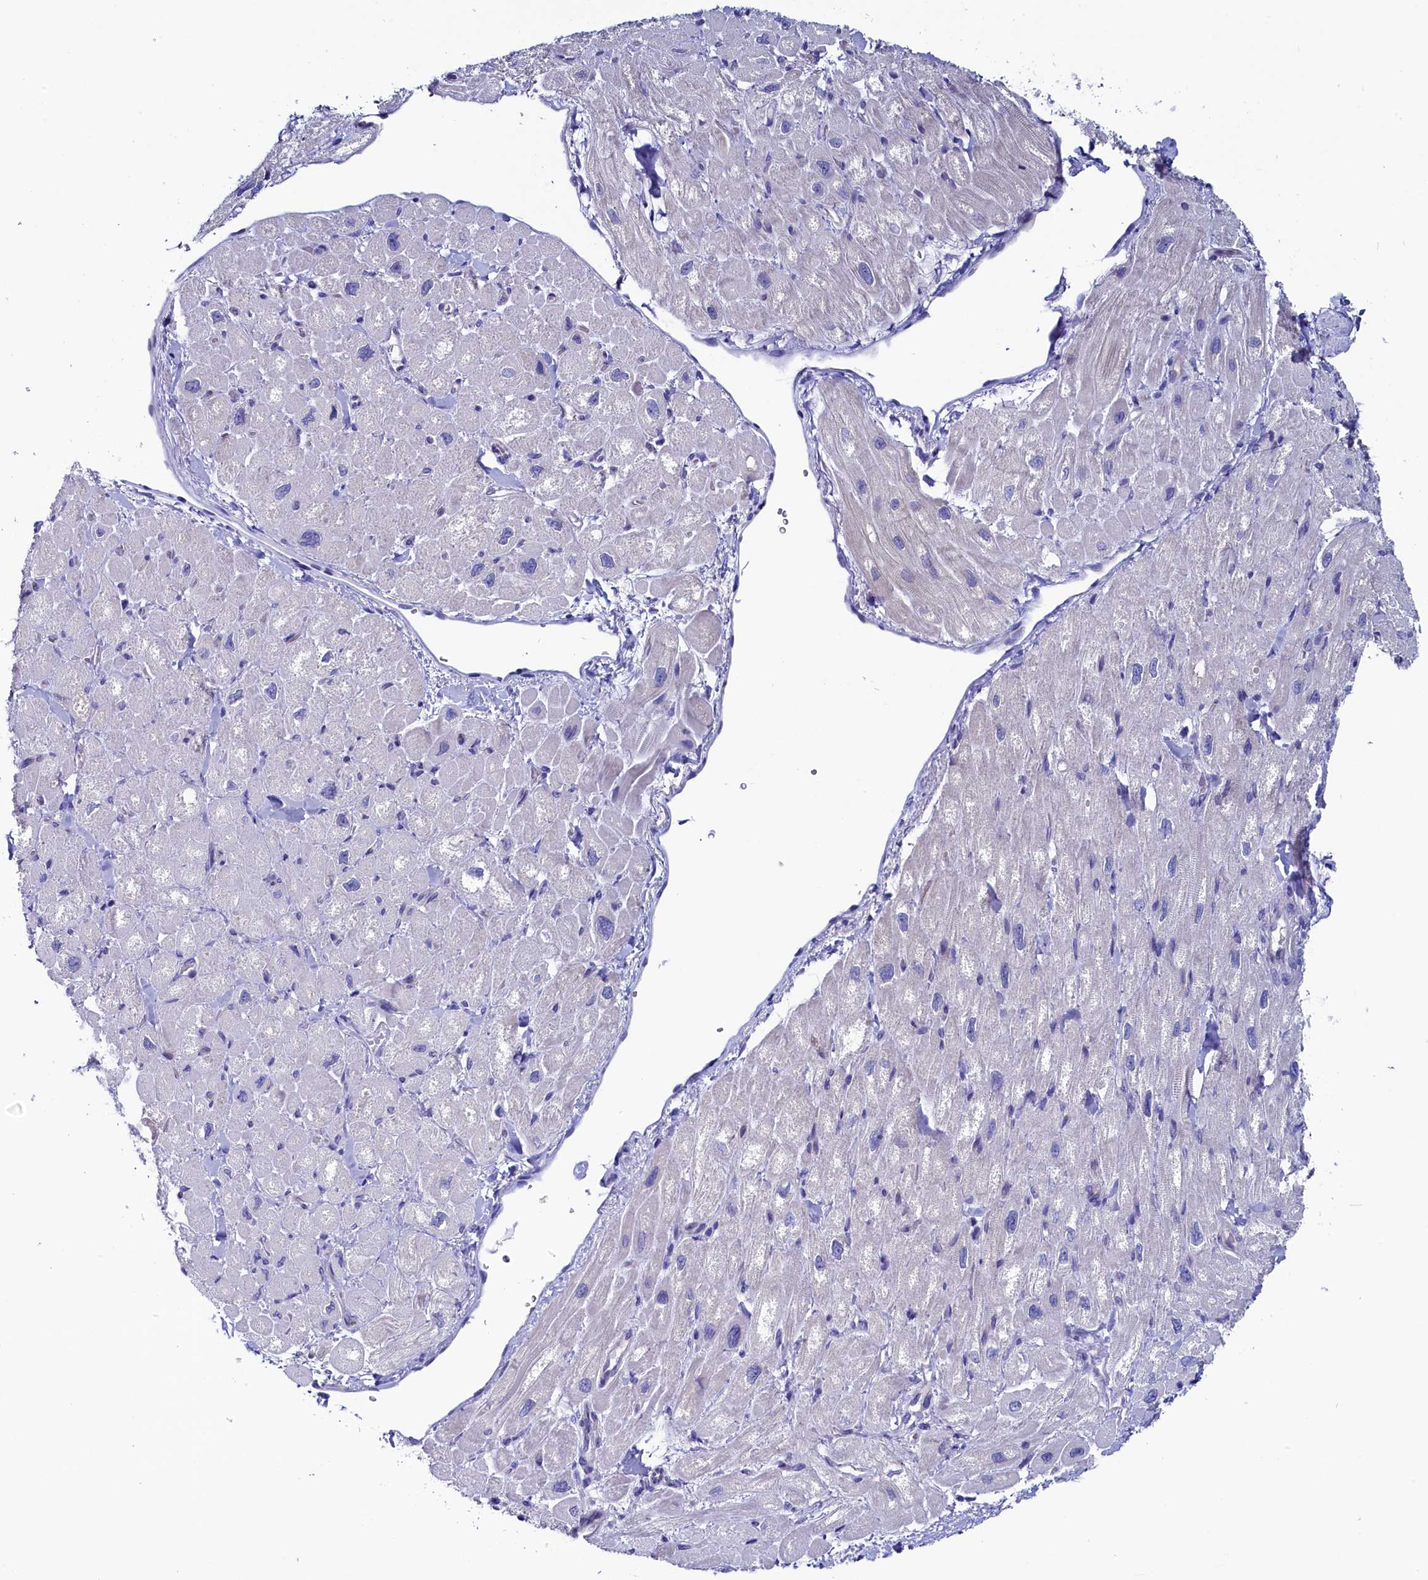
{"staining": {"intensity": "negative", "quantity": "none", "location": "none"}, "tissue": "heart muscle", "cell_type": "Cardiomyocytes", "image_type": "normal", "snomed": [{"axis": "morphology", "description": "Normal tissue, NOS"}, {"axis": "topography", "description": "Heart"}], "caption": "This is an immunohistochemistry photomicrograph of unremarkable heart muscle. There is no positivity in cardiomyocytes.", "gene": "CIAPIN1", "patient": {"sex": "male", "age": 65}}